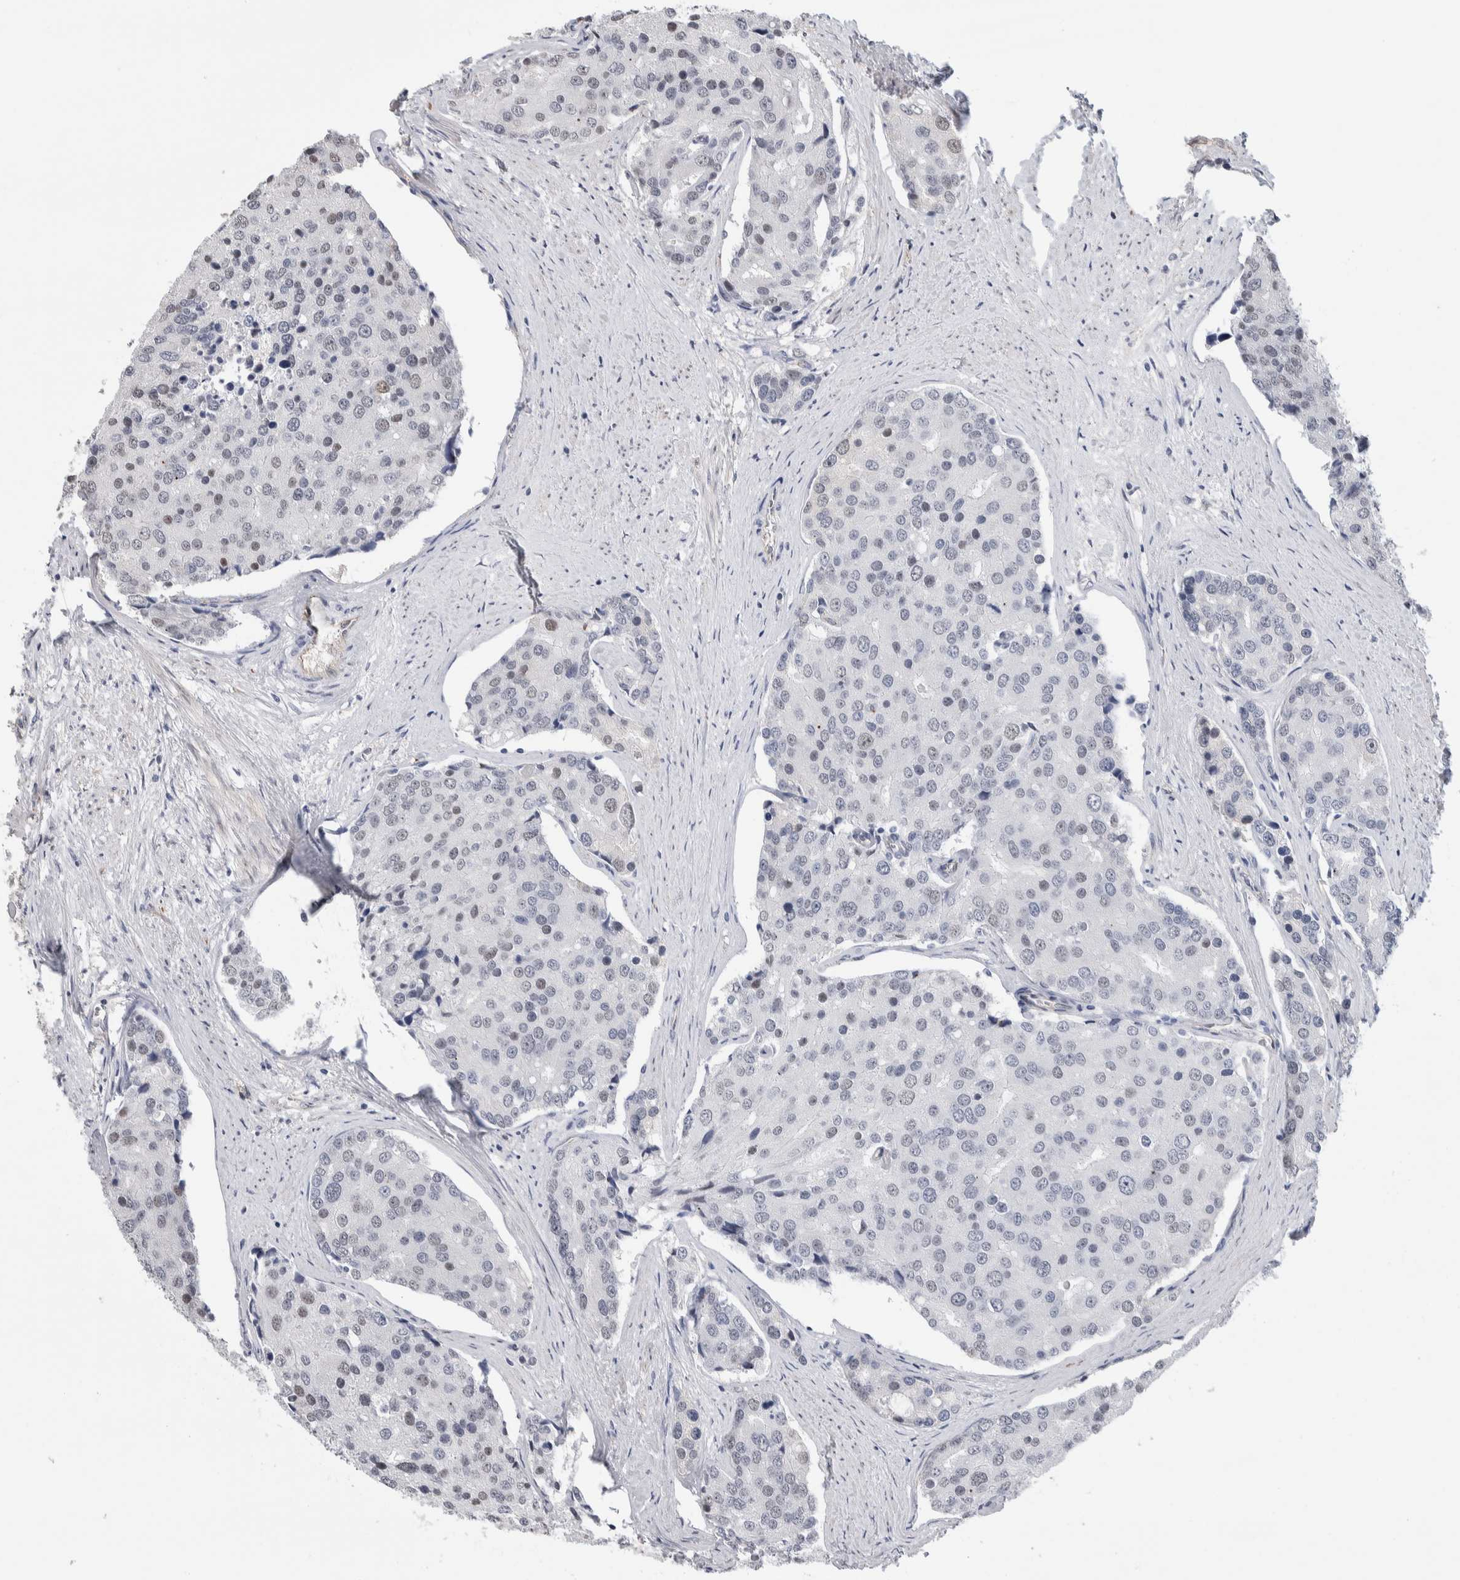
{"staining": {"intensity": "negative", "quantity": "none", "location": "none"}, "tissue": "prostate cancer", "cell_type": "Tumor cells", "image_type": "cancer", "snomed": [{"axis": "morphology", "description": "Adenocarcinoma, High grade"}, {"axis": "topography", "description": "Prostate"}], "caption": "Immunohistochemistry (IHC) micrograph of prostate adenocarcinoma (high-grade) stained for a protein (brown), which displays no positivity in tumor cells. Nuclei are stained in blue.", "gene": "ZBTB49", "patient": {"sex": "male", "age": 50}}